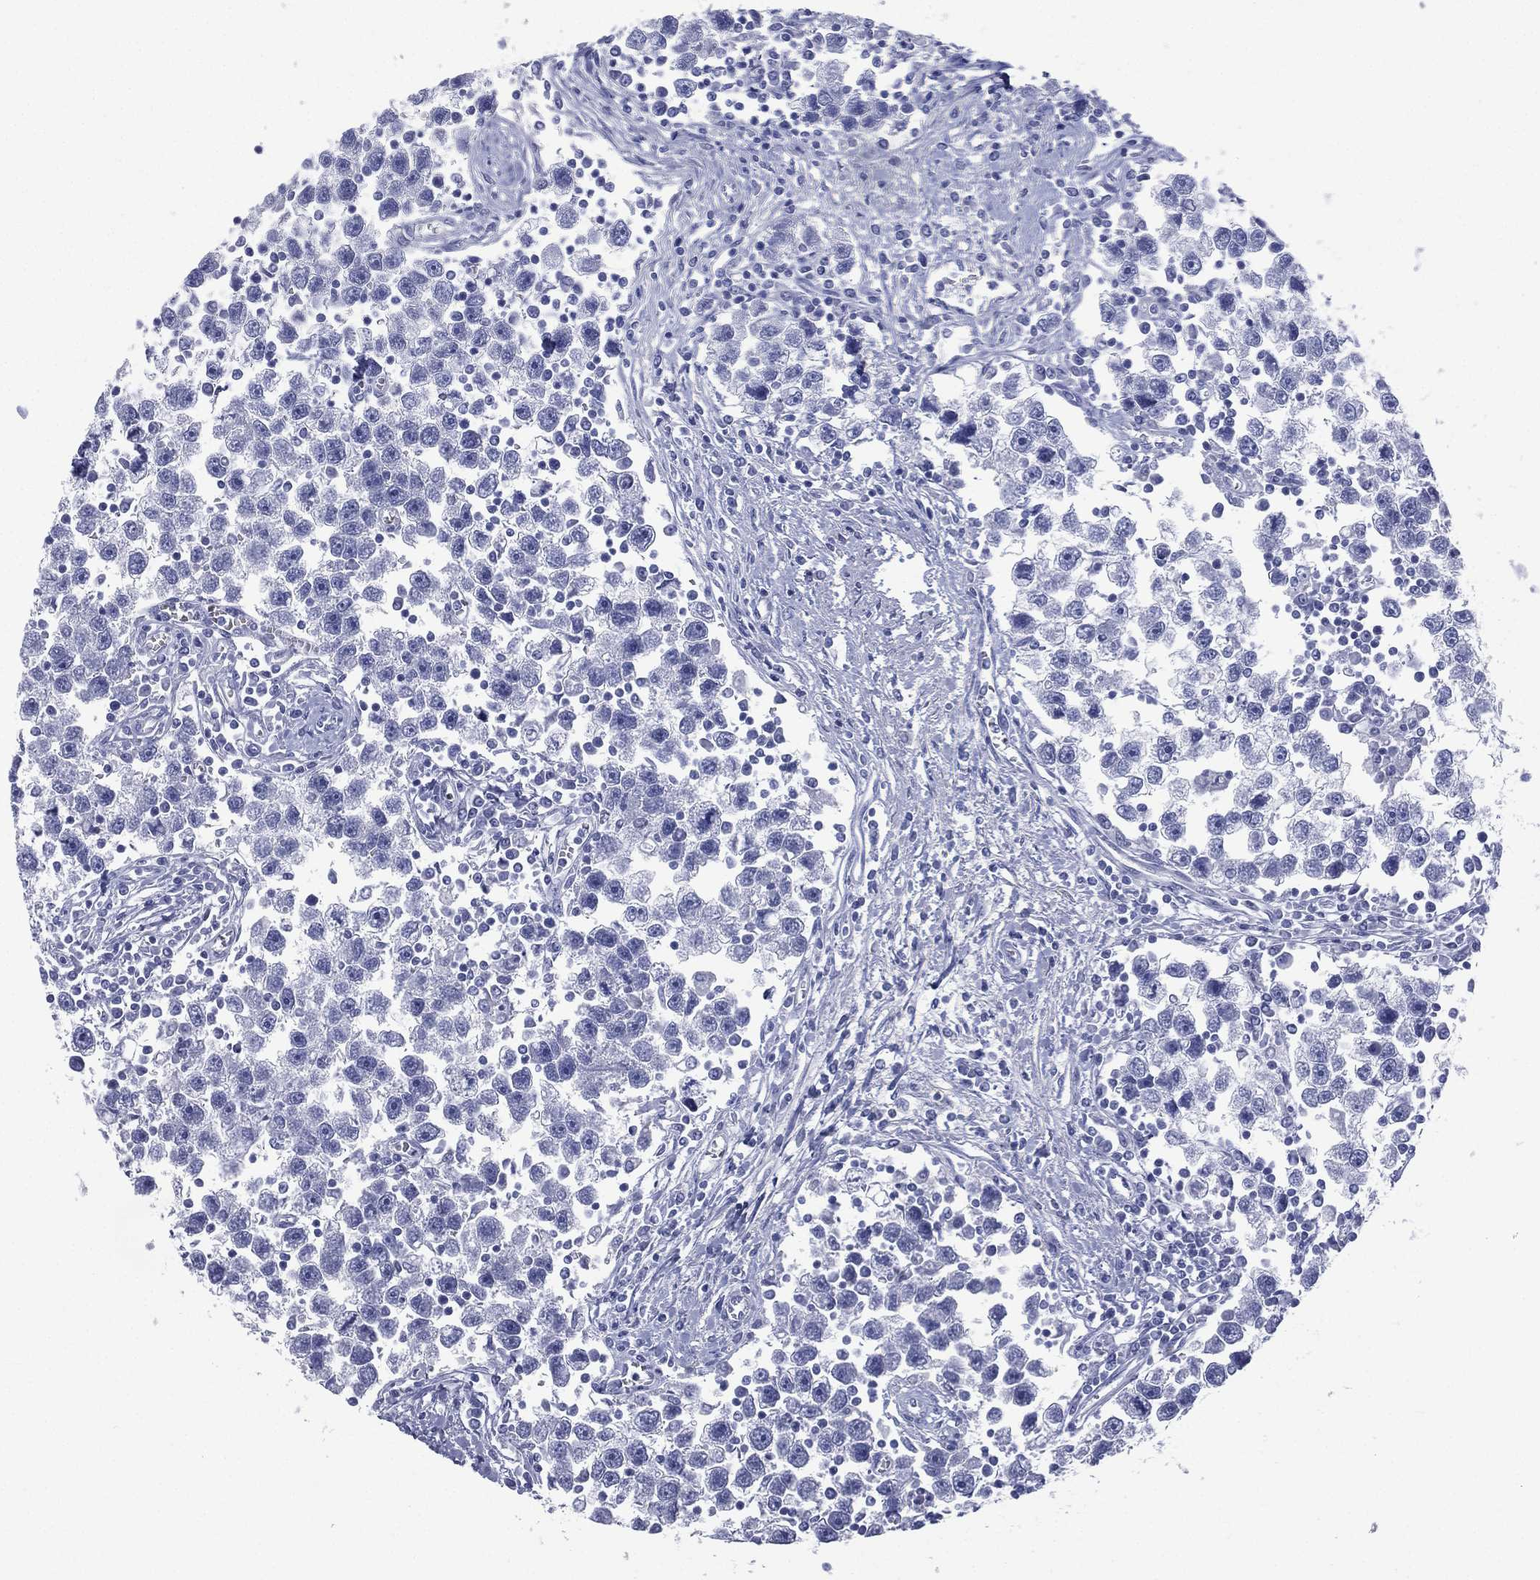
{"staining": {"intensity": "negative", "quantity": "none", "location": "none"}, "tissue": "testis cancer", "cell_type": "Tumor cells", "image_type": "cancer", "snomed": [{"axis": "morphology", "description": "Seminoma, NOS"}, {"axis": "topography", "description": "Testis"}], "caption": "An immunohistochemistry histopathology image of testis cancer (seminoma) is shown. There is no staining in tumor cells of testis cancer (seminoma).", "gene": "FCER2", "patient": {"sex": "male", "age": 30}}